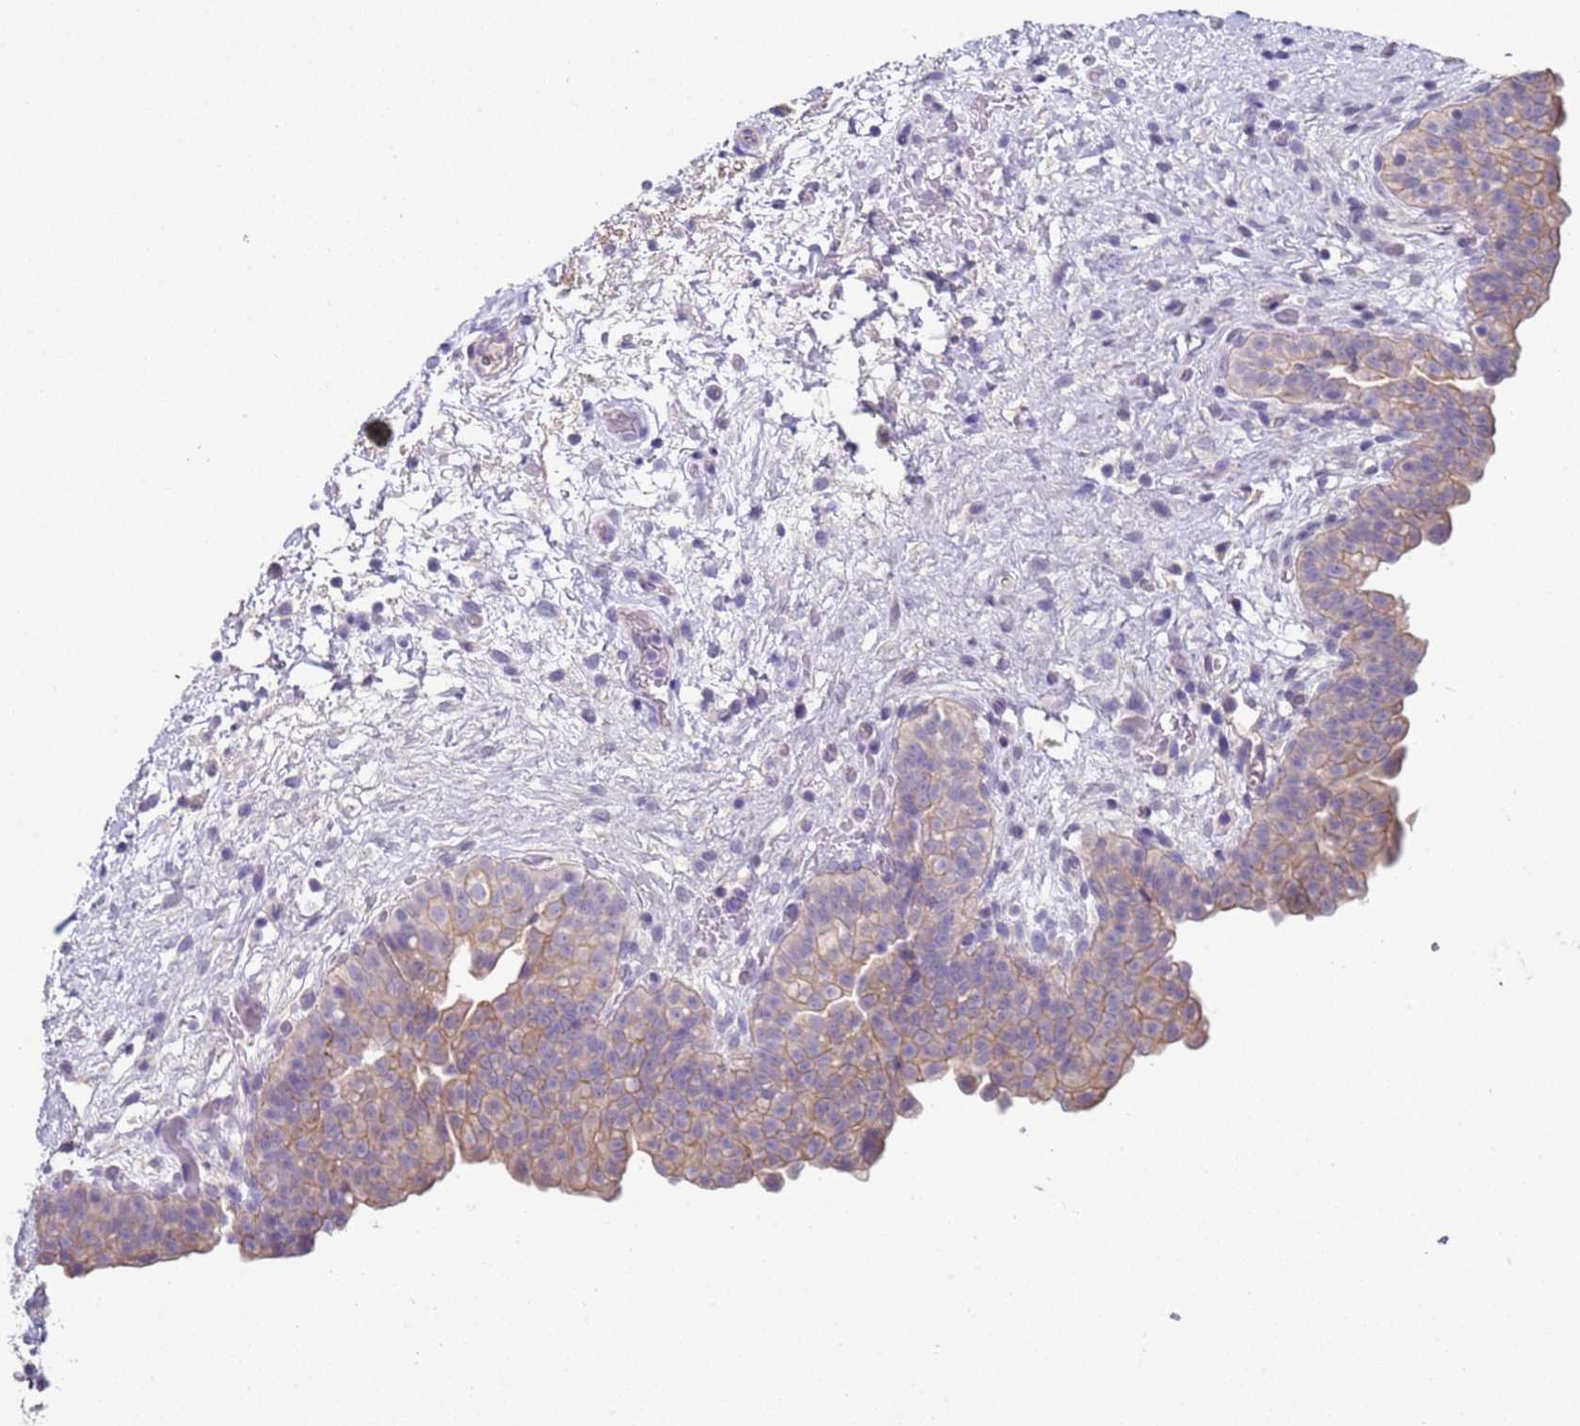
{"staining": {"intensity": "weak", "quantity": "25%-75%", "location": "cytoplasmic/membranous"}, "tissue": "urinary bladder", "cell_type": "Urothelial cells", "image_type": "normal", "snomed": [{"axis": "morphology", "description": "Normal tissue, NOS"}, {"axis": "topography", "description": "Urinary bladder"}], "caption": "This image displays immunohistochemistry staining of normal urinary bladder, with low weak cytoplasmic/membranous staining in about 25%-75% of urothelial cells.", "gene": "TRIM51G", "patient": {"sex": "male", "age": 69}}